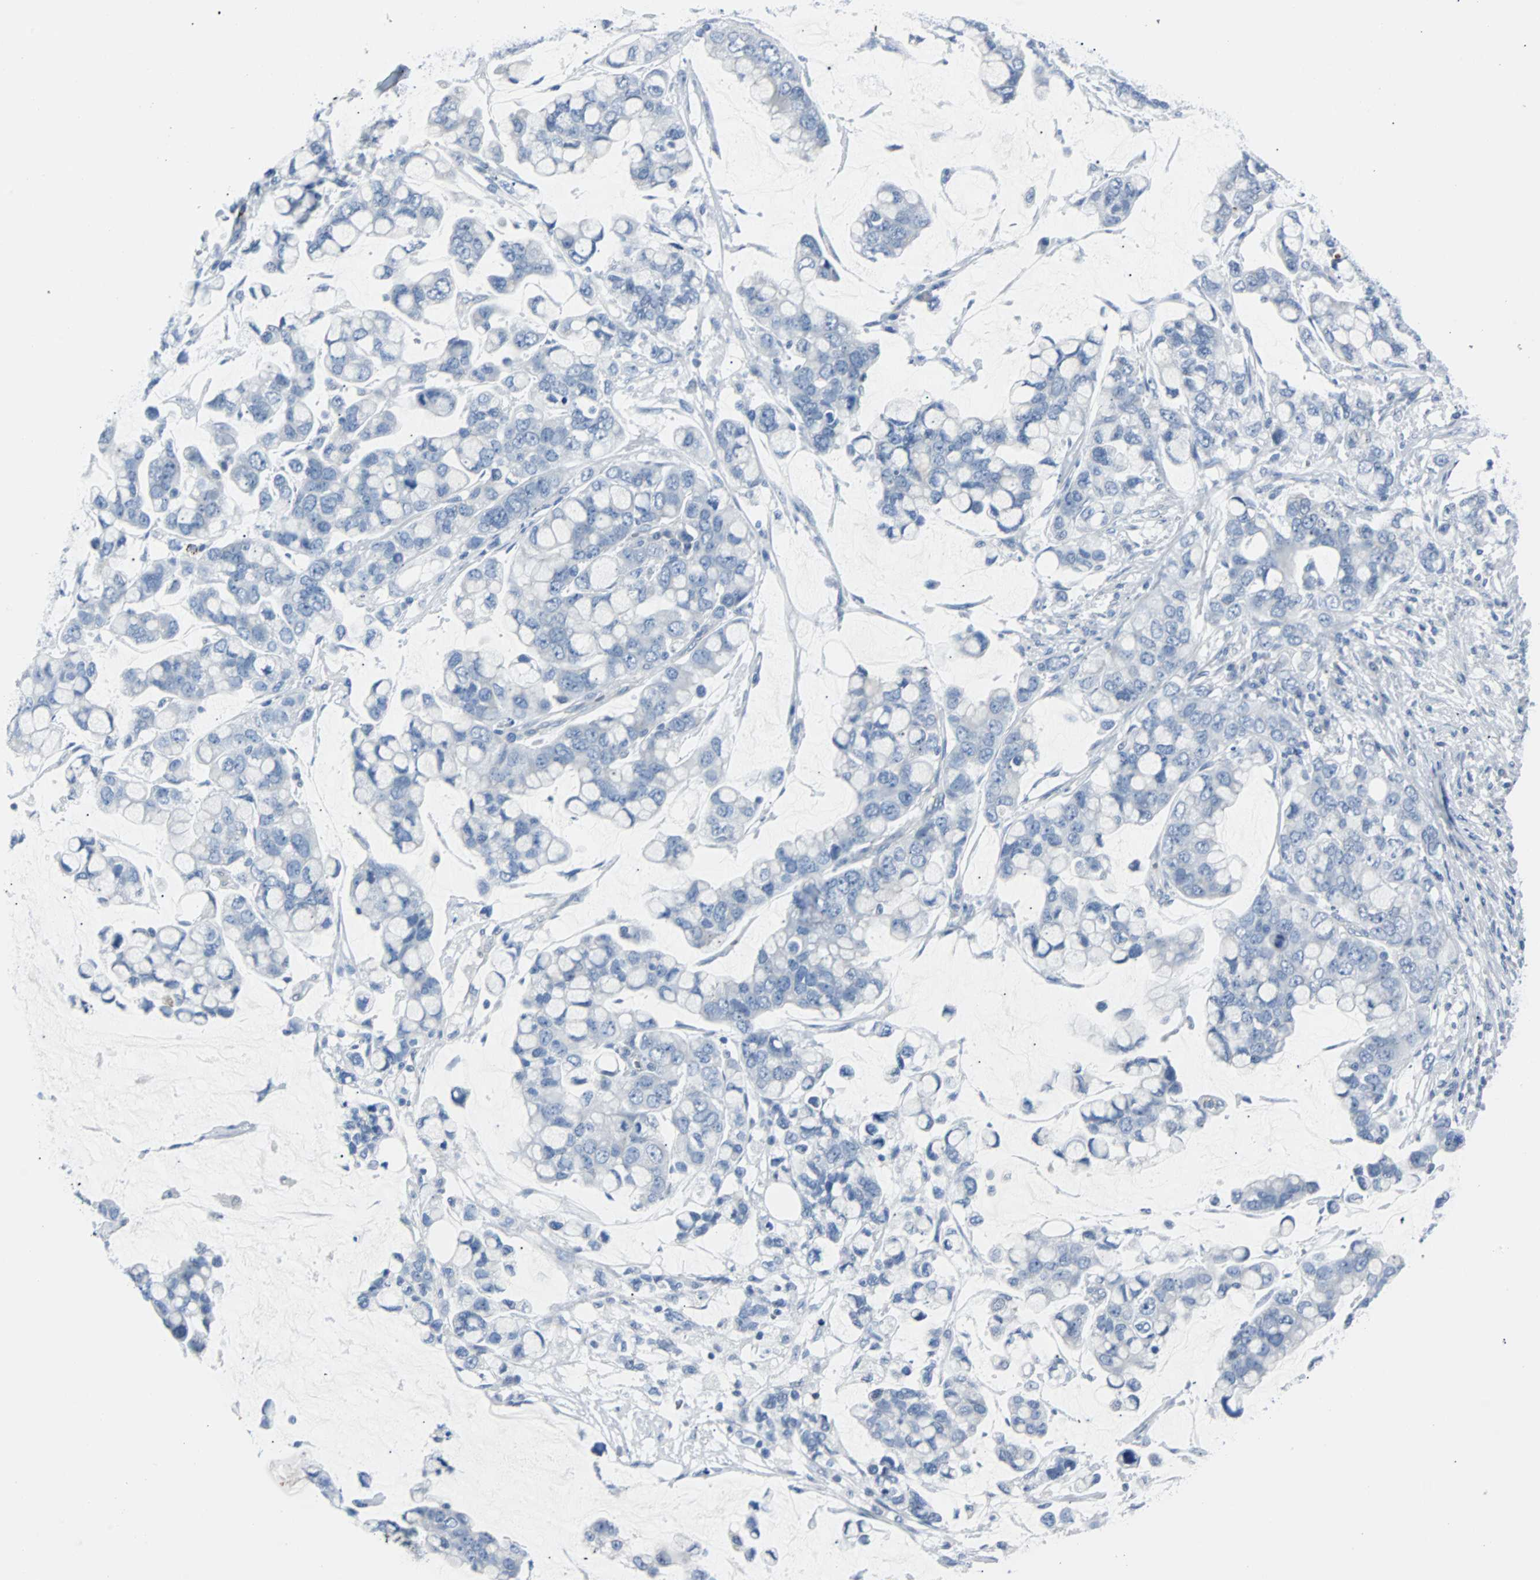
{"staining": {"intensity": "negative", "quantity": "none", "location": "none"}, "tissue": "stomach cancer", "cell_type": "Tumor cells", "image_type": "cancer", "snomed": [{"axis": "morphology", "description": "Adenocarcinoma, NOS"}, {"axis": "topography", "description": "Stomach, lower"}], "caption": "Immunohistochemistry photomicrograph of neoplastic tissue: human stomach cancer (adenocarcinoma) stained with DAB (3,3'-diaminobenzidine) reveals no significant protein positivity in tumor cells. Nuclei are stained in blue.", "gene": "RASA1", "patient": {"sex": "male", "age": 84}}